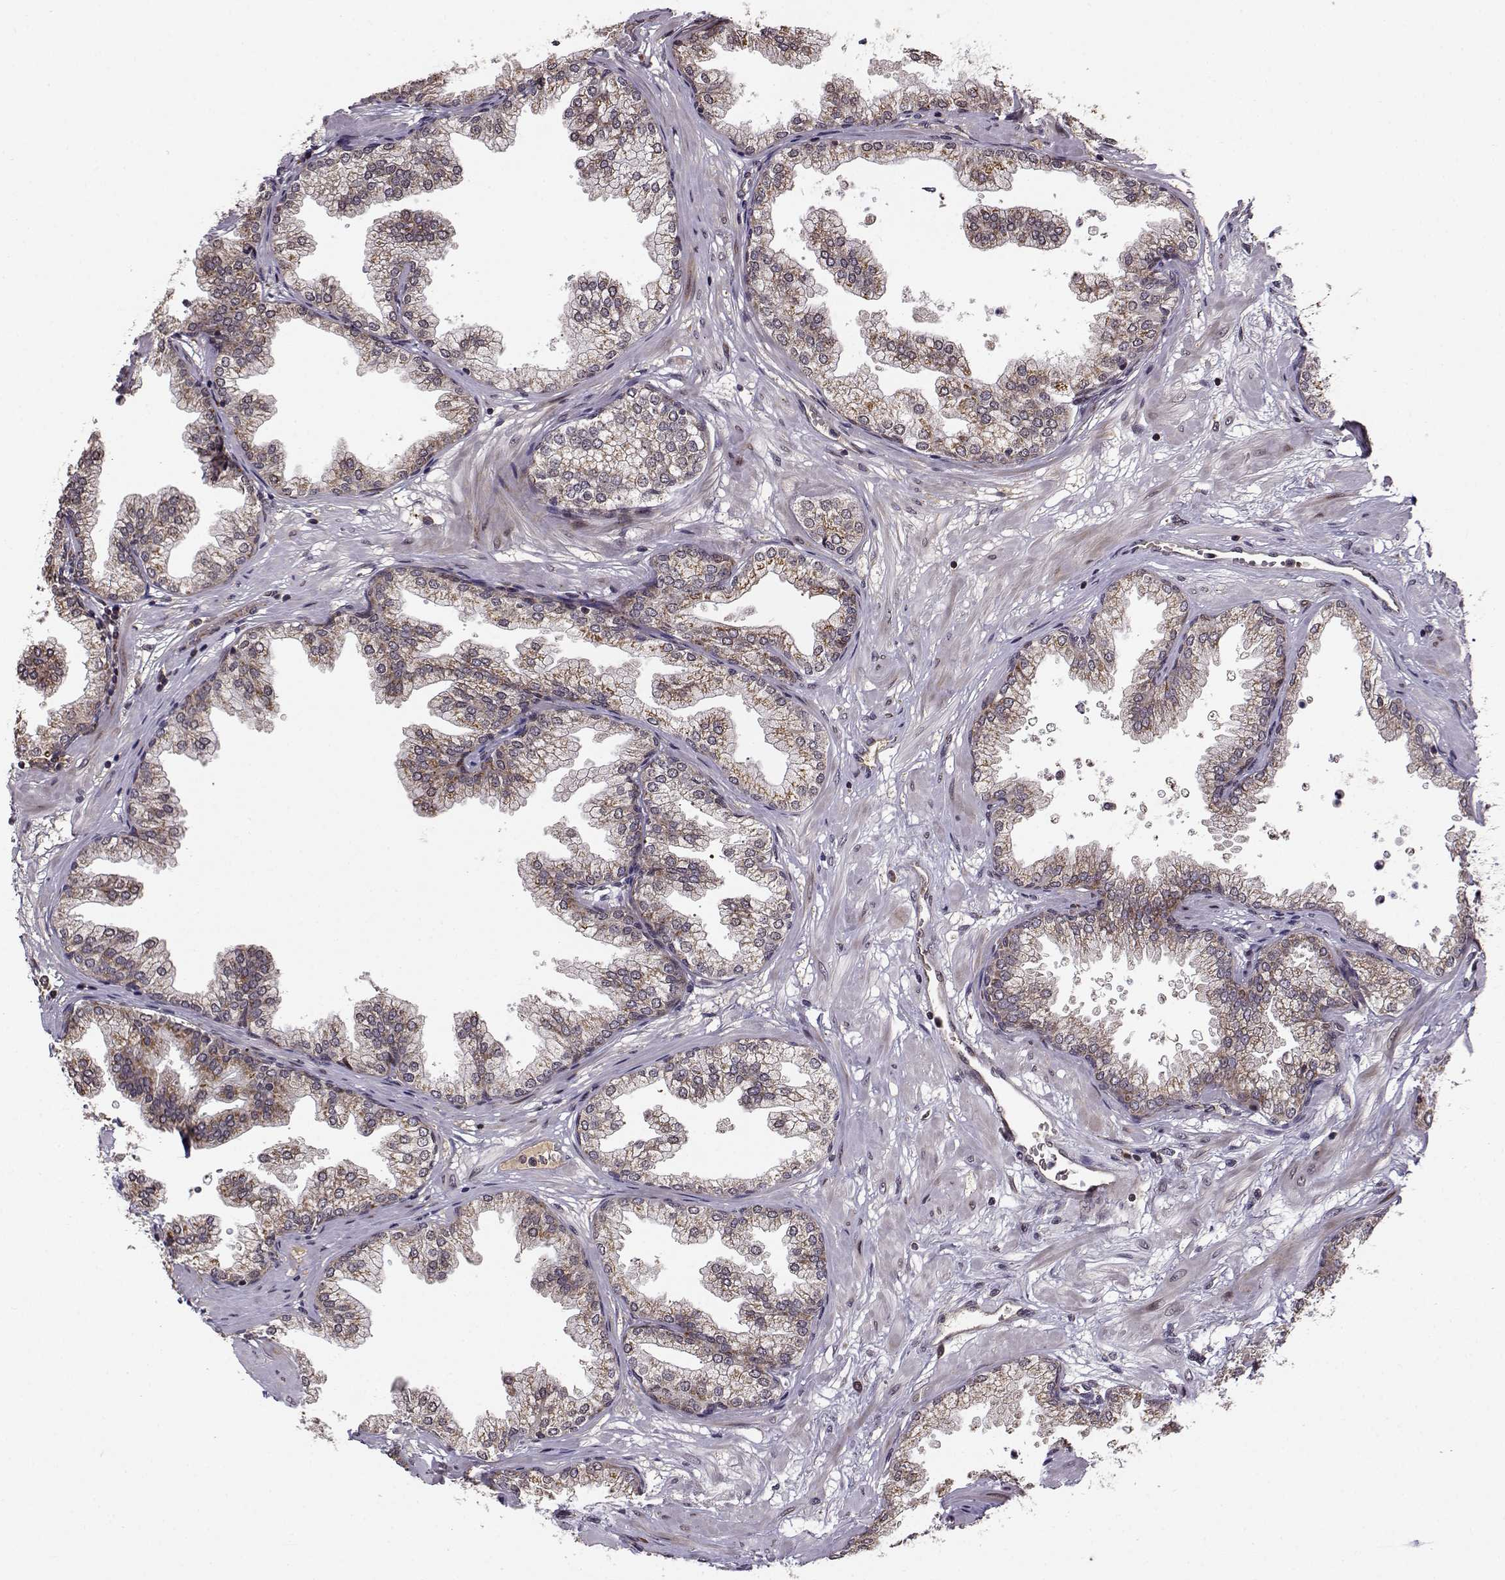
{"staining": {"intensity": "moderate", "quantity": ">75%", "location": "cytoplasmic/membranous"}, "tissue": "prostate", "cell_type": "Glandular cells", "image_type": "normal", "snomed": [{"axis": "morphology", "description": "Normal tissue, NOS"}, {"axis": "topography", "description": "Prostate"}], "caption": "A brown stain highlights moderate cytoplasmic/membranous expression of a protein in glandular cells of unremarkable human prostate.", "gene": "RPL31", "patient": {"sex": "male", "age": 37}}